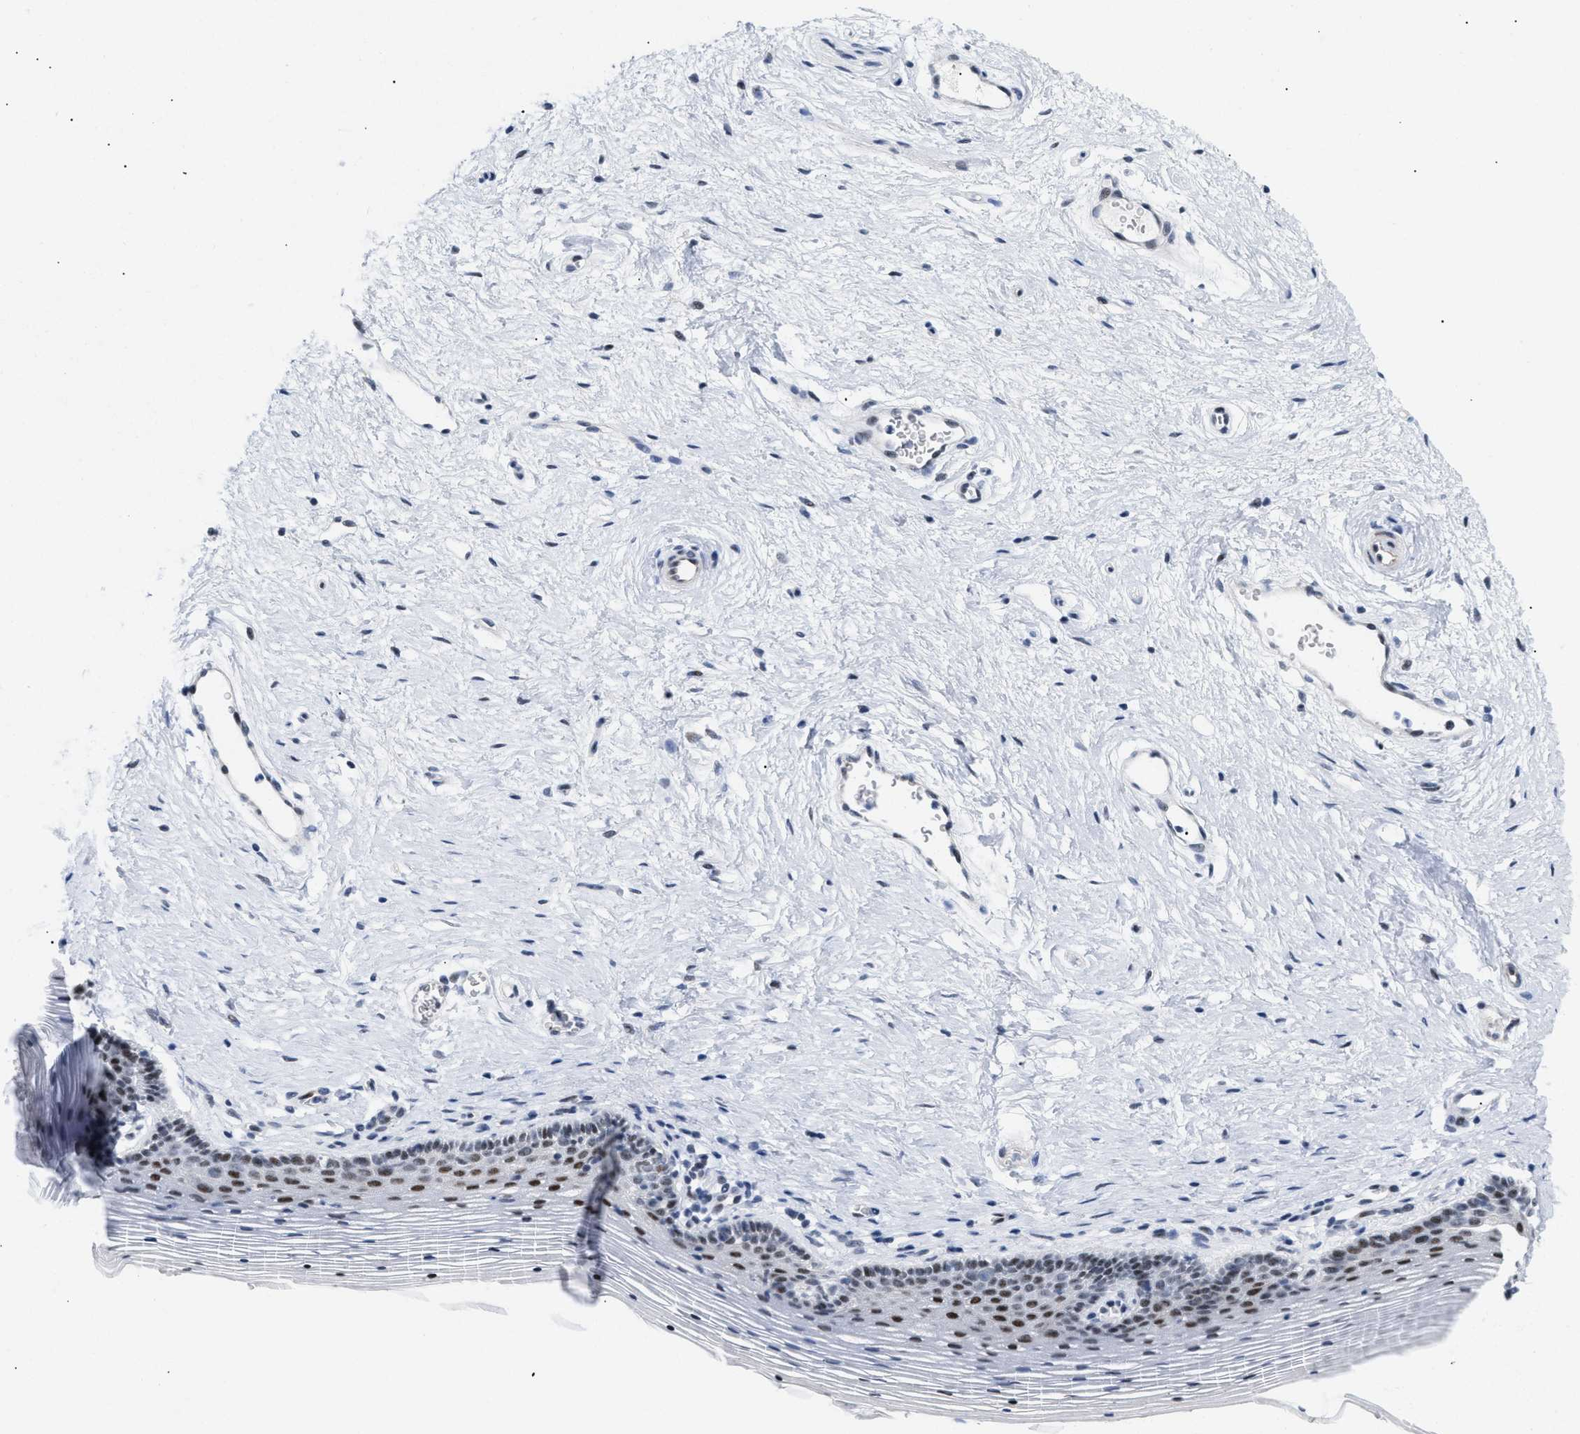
{"staining": {"intensity": "moderate", "quantity": "25%-75%", "location": "nuclear"}, "tissue": "vagina", "cell_type": "Squamous epithelial cells", "image_type": "normal", "snomed": [{"axis": "morphology", "description": "Normal tissue, NOS"}, {"axis": "topography", "description": "Vagina"}], "caption": "About 25%-75% of squamous epithelial cells in normal vagina demonstrate moderate nuclear protein positivity as visualized by brown immunohistochemical staining.", "gene": "PPARD", "patient": {"sex": "female", "age": 32}}